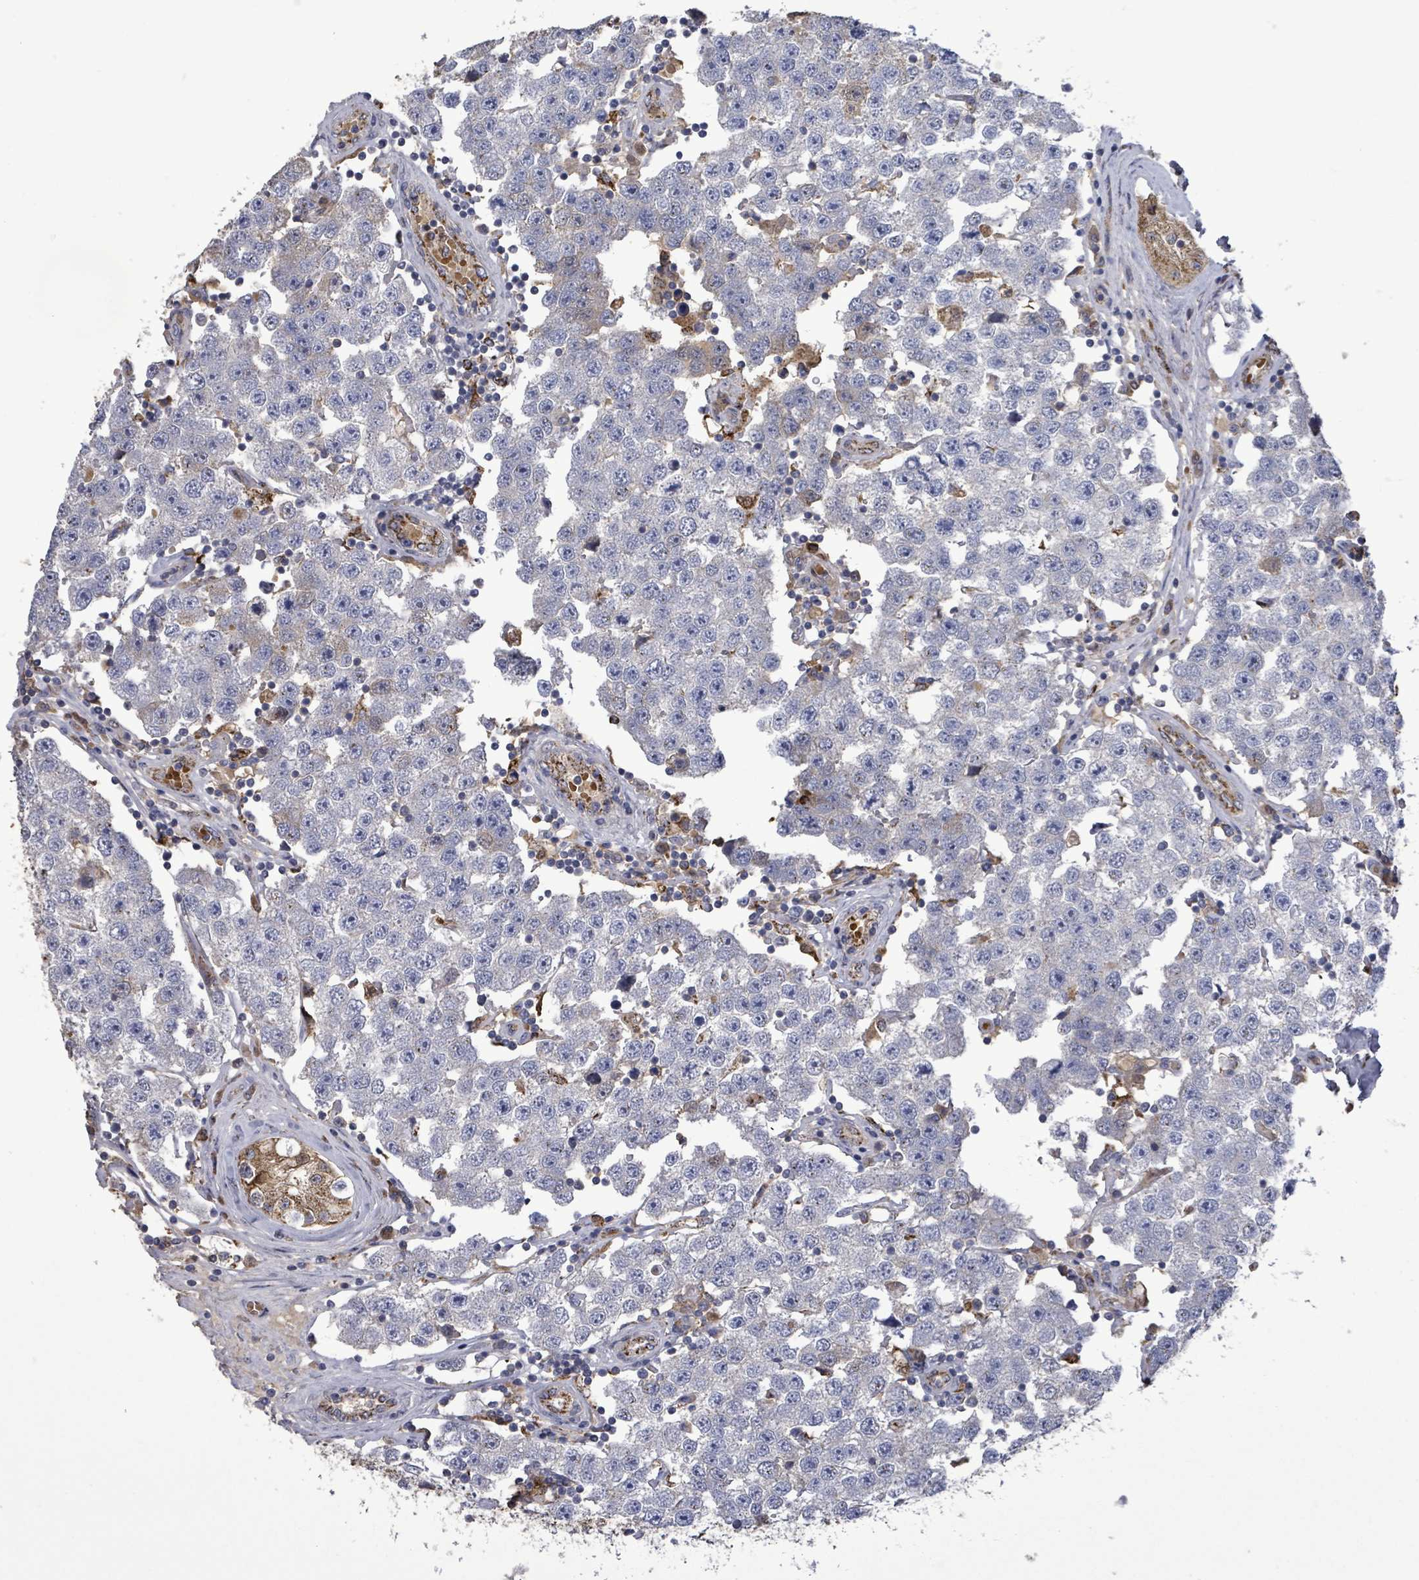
{"staining": {"intensity": "negative", "quantity": "none", "location": "none"}, "tissue": "testis cancer", "cell_type": "Tumor cells", "image_type": "cancer", "snomed": [{"axis": "morphology", "description": "Seminoma, NOS"}, {"axis": "topography", "description": "Testis"}], "caption": "This is an IHC micrograph of seminoma (testis). There is no positivity in tumor cells.", "gene": "MTMR12", "patient": {"sex": "male", "age": 34}}